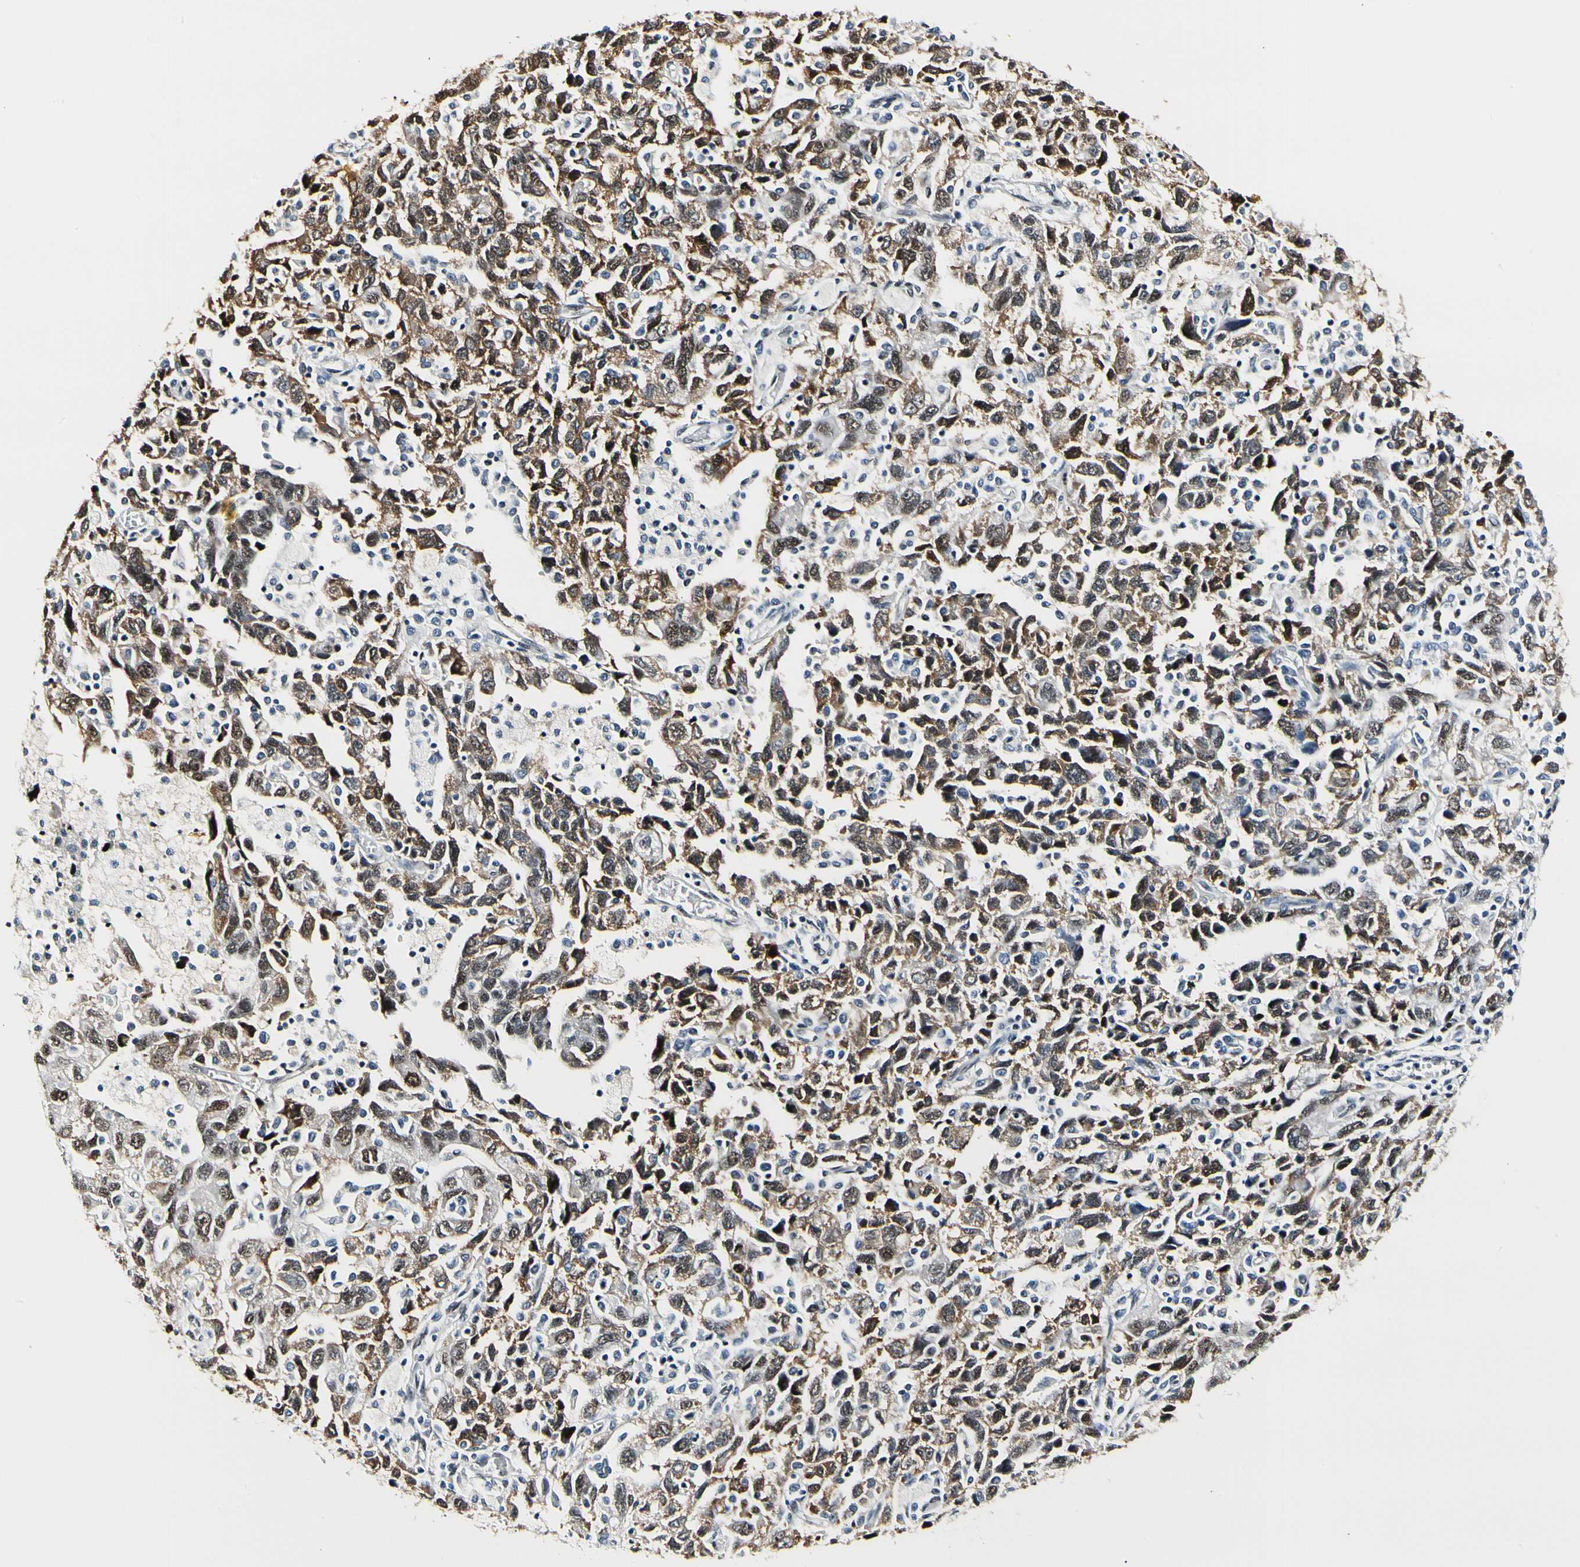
{"staining": {"intensity": "moderate", "quantity": "25%-75%", "location": "cytoplasmic/membranous,nuclear"}, "tissue": "ovarian cancer", "cell_type": "Tumor cells", "image_type": "cancer", "snomed": [{"axis": "morphology", "description": "Carcinoma, NOS"}, {"axis": "morphology", "description": "Cystadenocarcinoma, serous, NOS"}, {"axis": "topography", "description": "Ovary"}], "caption": "Carcinoma (ovarian) tissue reveals moderate cytoplasmic/membranous and nuclear positivity in about 25%-75% of tumor cells", "gene": "NFIA", "patient": {"sex": "female", "age": 69}}